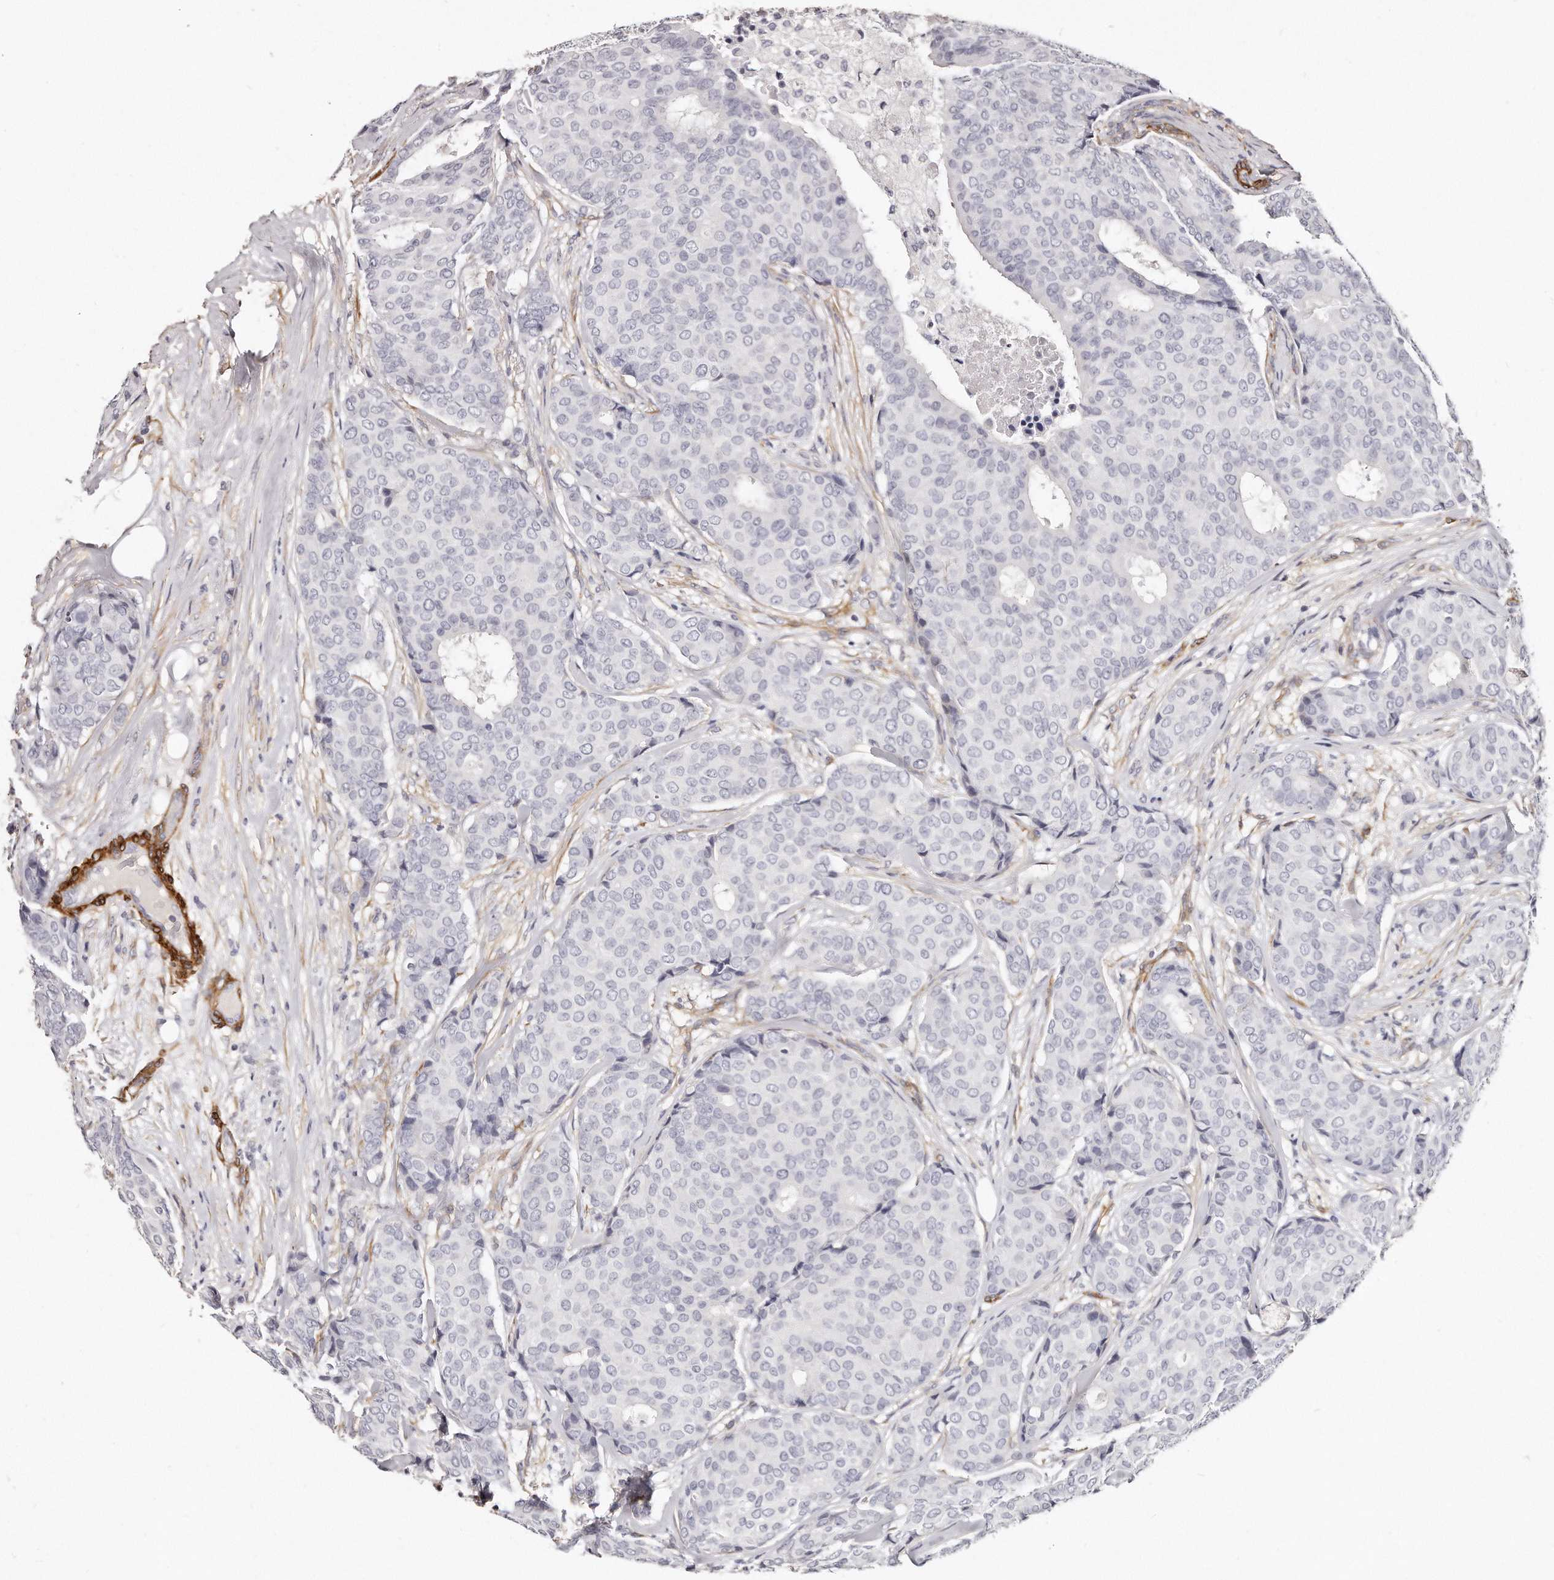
{"staining": {"intensity": "negative", "quantity": "none", "location": "none"}, "tissue": "breast cancer", "cell_type": "Tumor cells", "image_type": "cancer", "snomed": [{"axis": "morphology", "description": "Duct carcinoma"}, {"axis": "topography", "description": "Breast"}], "caption": "A photomicrograph of invasive ductal carcinoma (breast) stained for a protein displays no brown staining in tumor cells. Brightfield microscopy of immunohistochemistry (IHC) stained with DAB (3,3'-diaminobenzidine) (brown) and hematoxylin (blue), captured at high magnification.", "gene": "LMOD1", "patient": {"sex": "female", "age": 75}}